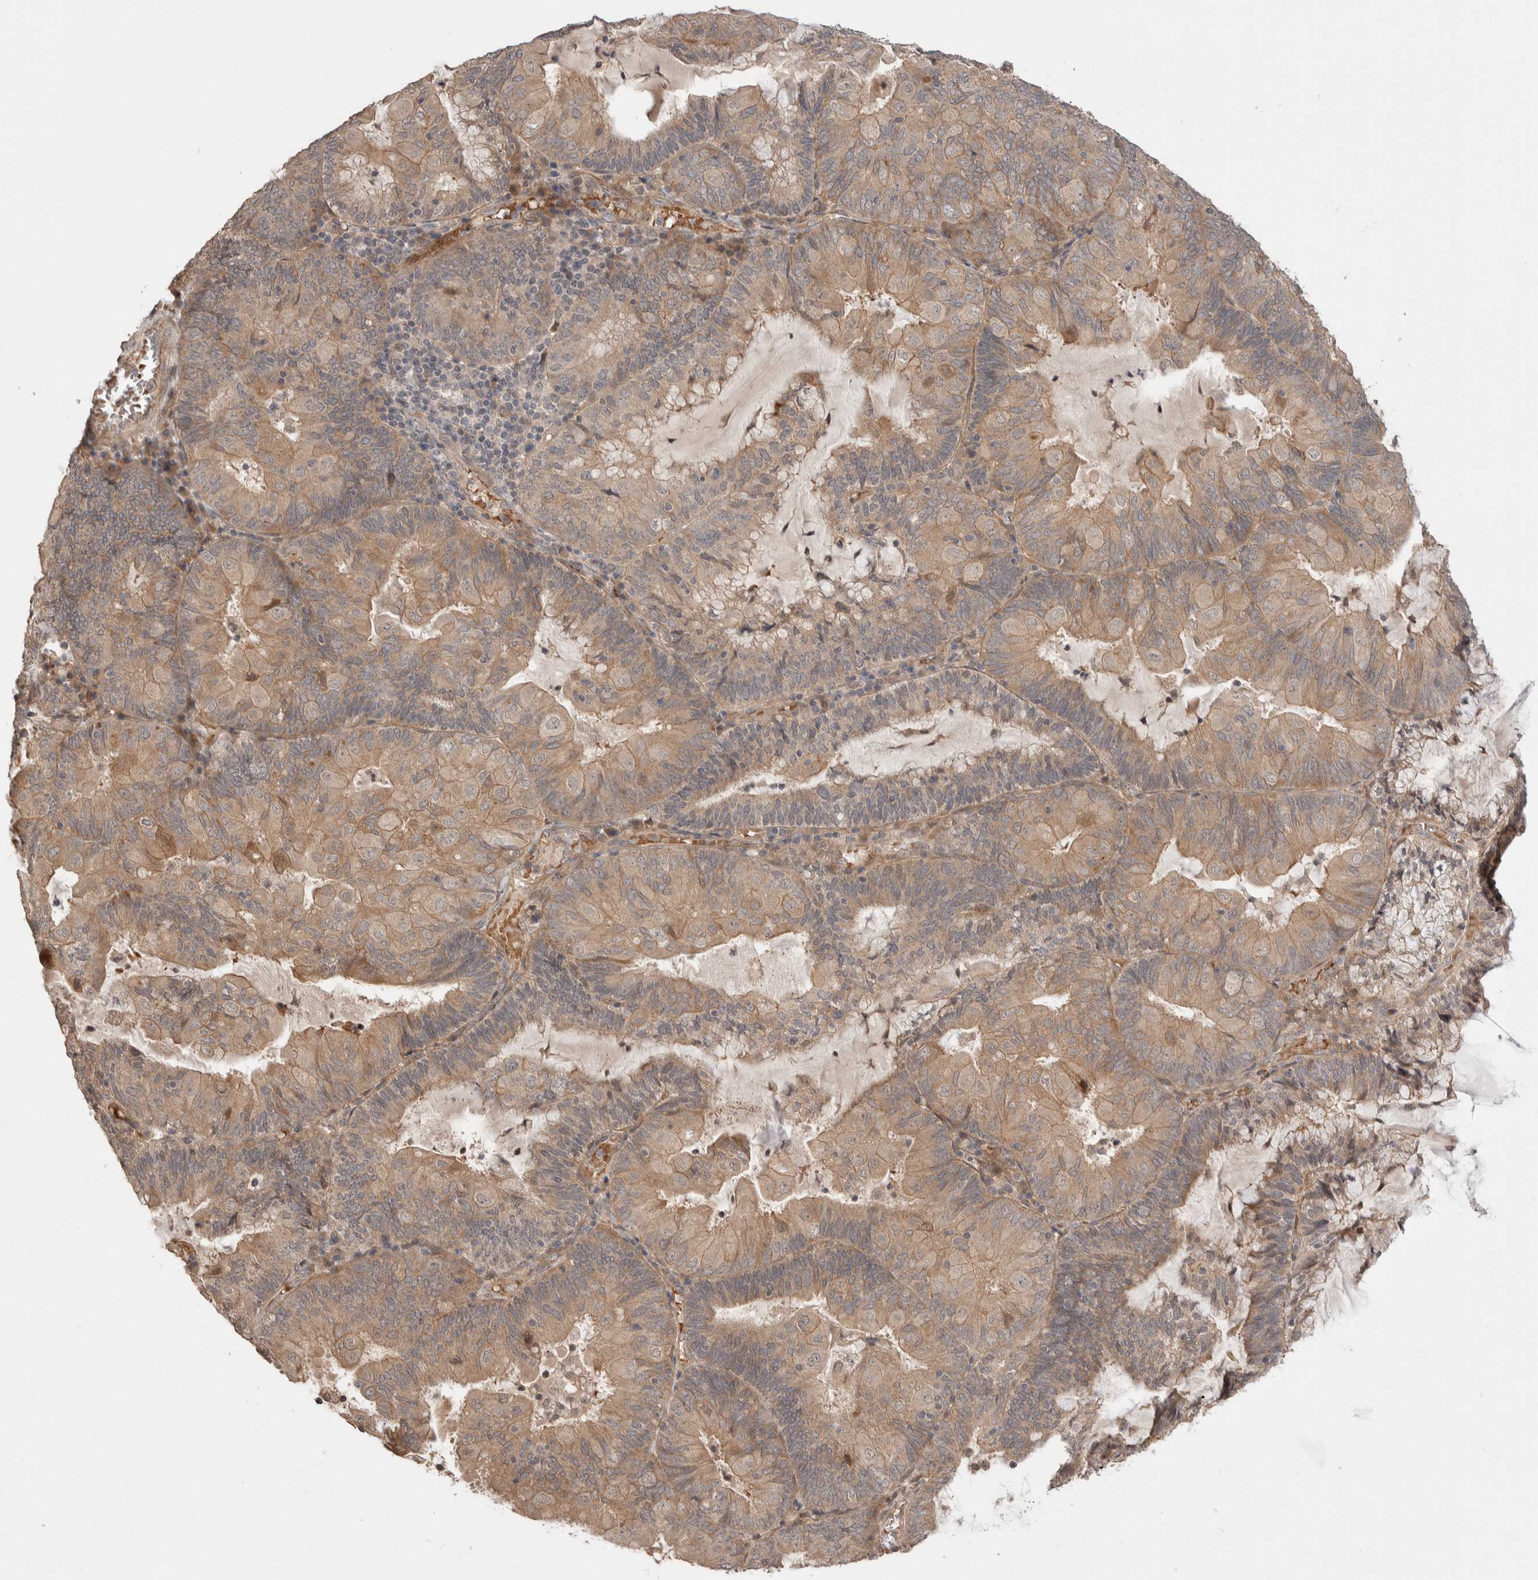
{"staining": {"intensity": "weak", "quantity": ">75%", "location": "cytoplasmic/membranous"}, "tissue": "endometrial cancer", "cell_type": "Tumor cells", "image_type": "cancer", "snomed": [{"axis": "morphology", "description": "Adenocarcinoma, NOS"}, {"axis": "topography", "description": "Endometrium"}], "caption": "About >75% of tumor cells in human endometrial cancer reveal weak cytoplasmic/membranous protein expression as visualized by brown immunohistochemical staining.", "gene": "CASK", "patient": {"sex": "female", "age": 81}}